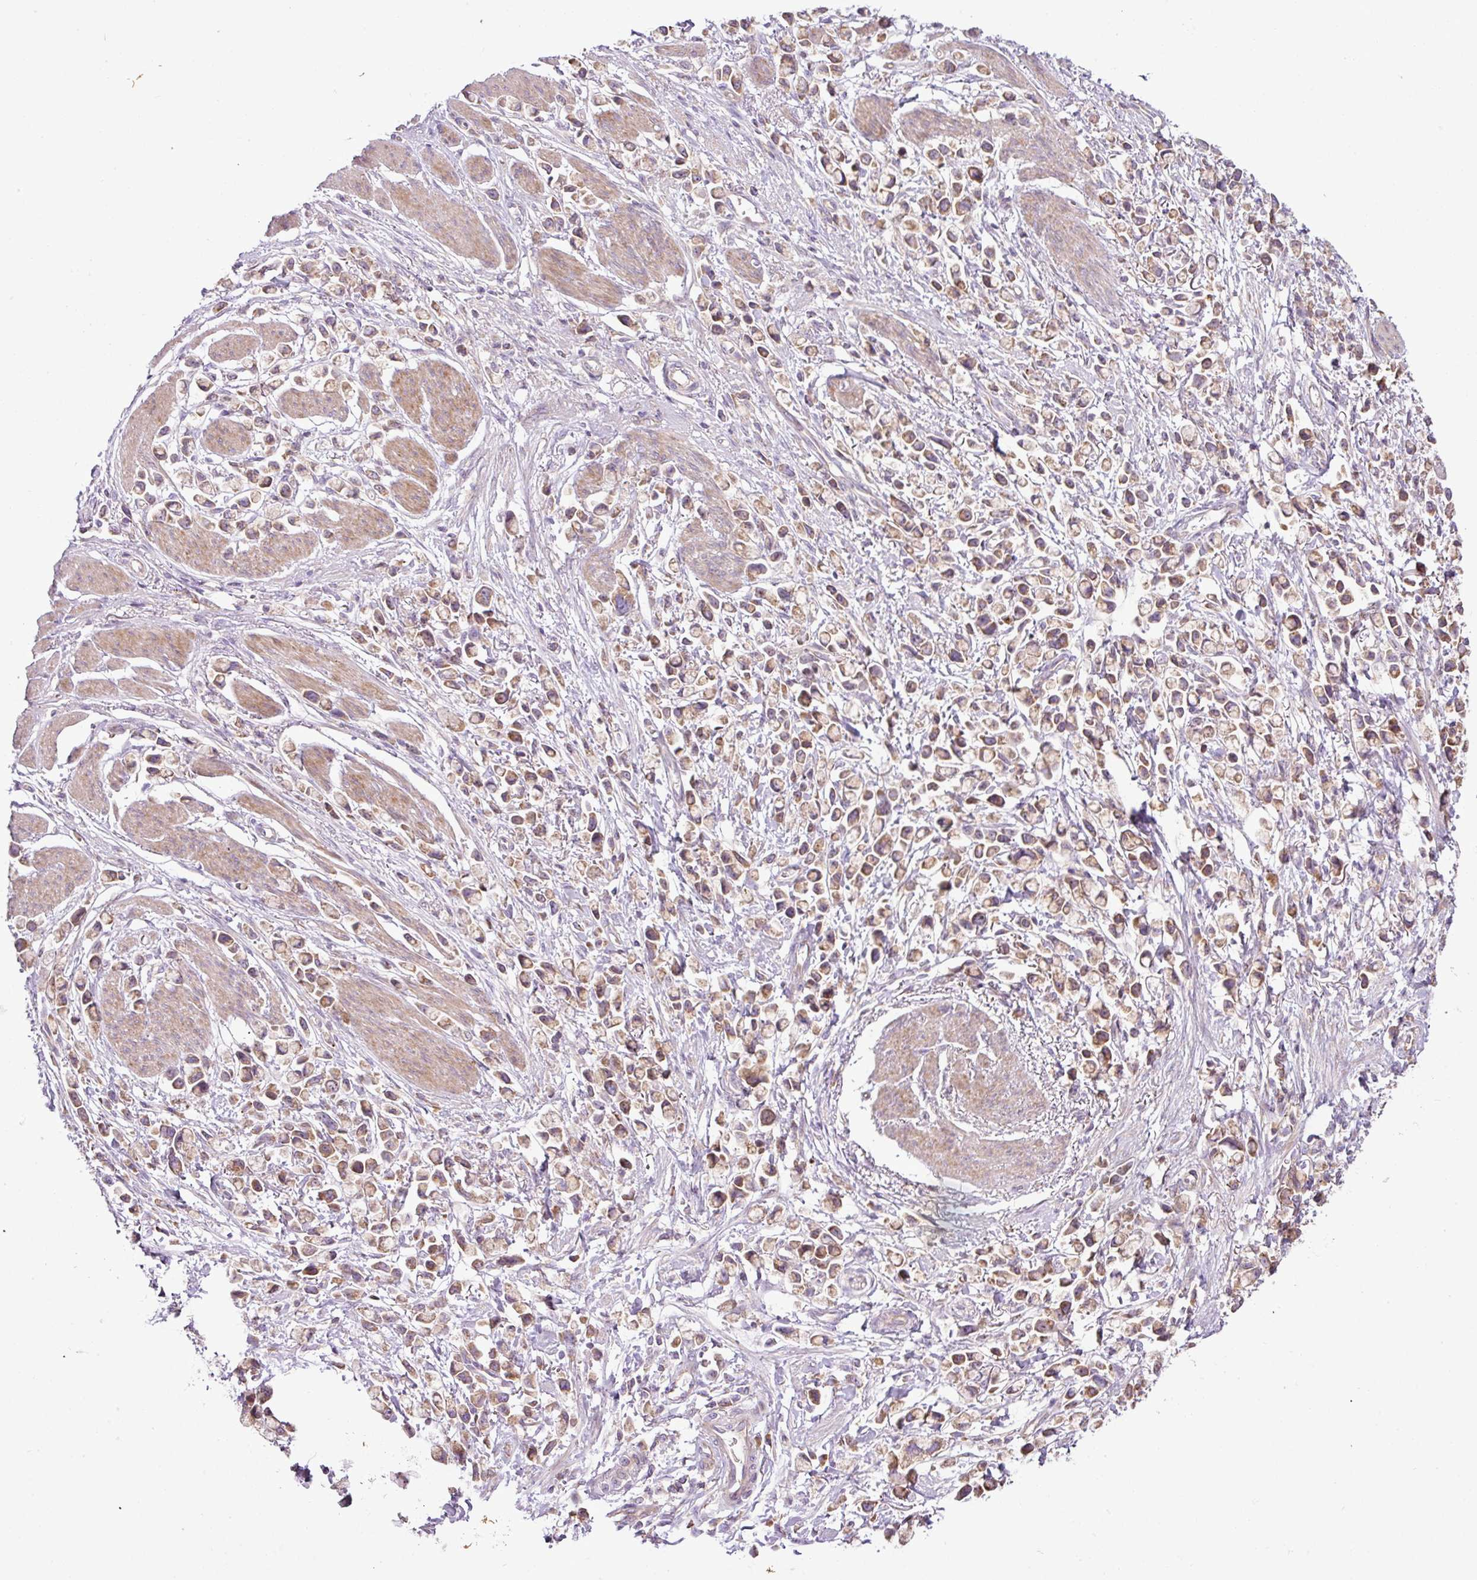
{"staining": {"intensity": "weak", "quantity": ">75%", "location": "cytoplasmic/membranous"}, "tissue": "stomach cancer", "cell_type": "Tumor cells", "image_type": "cancer", "snomed": [{"axis": "morphology", "description": "Adenocarcinoma, NOS"}, {"axis": "topography", "description": "Stomach"}], "caption": "A low amount of weak cytoplasmic/membranous expression is appreciated in about >75% of tumor cells in stomach cancer (adenocarcinoma) tissue.", "gene": "COX18", "patient": {"sex": "female", "age": 81}}